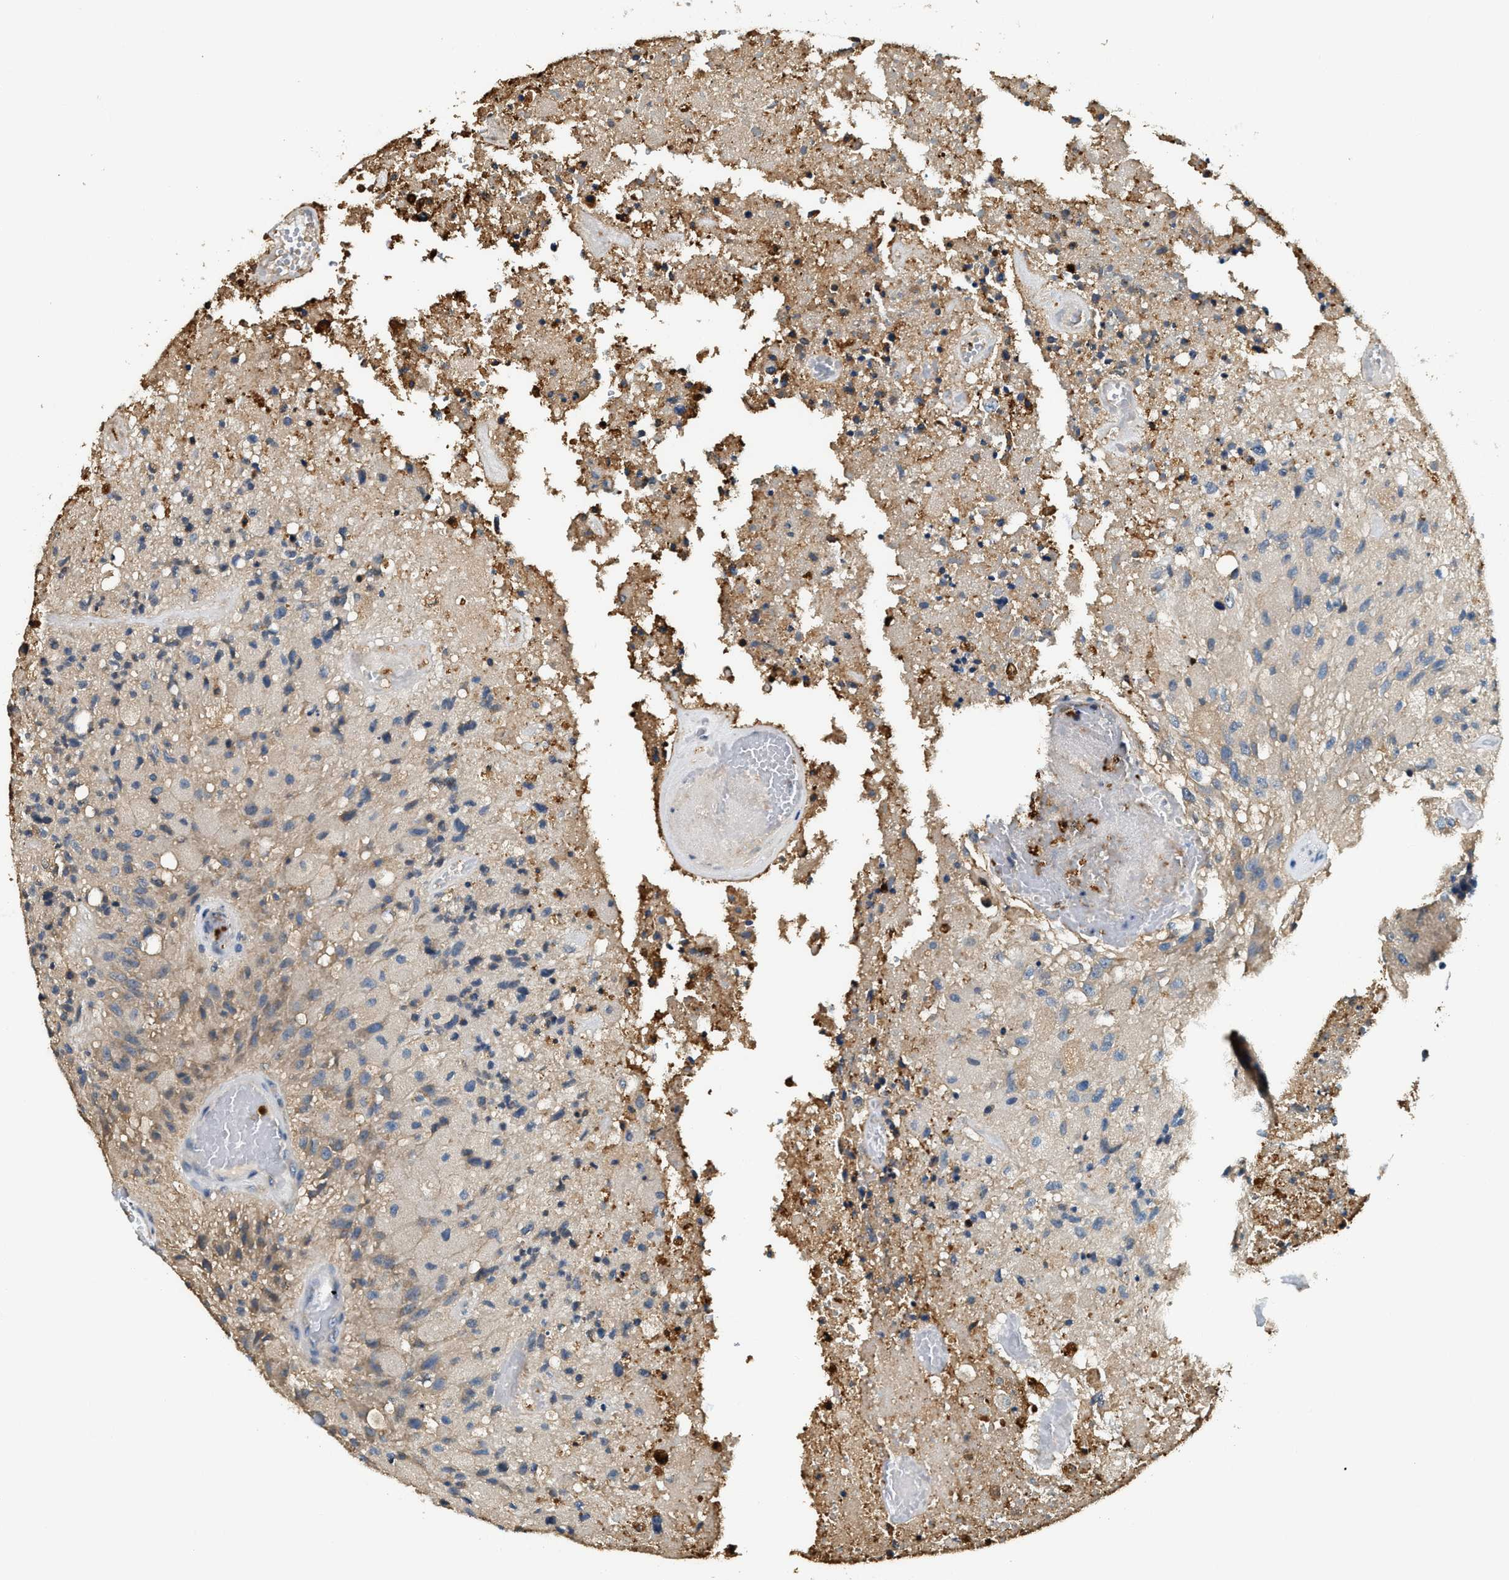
{"staining": {"intensity": "weak", "quantity": "<25%", "location": "cytoplasmic/membranous"}, "tissue": "glioma", "cell_type": "Tumor cells", "image_type": "cancer", "snomed": [{"axis": "morphology", "description": "Normal tissue, NOS"}, {"axis": "morphology", "description": "Glioma, malignant, High grade"}, {"axis": "topography", "description": "Cerebral cortex"}], "caption": "This is a image of IHC staining of malignant glioma (high-grade), which shows no staining in tumor cells.", "gene": "ANXA3", "patient": {"sex": "male", "age": 77}}